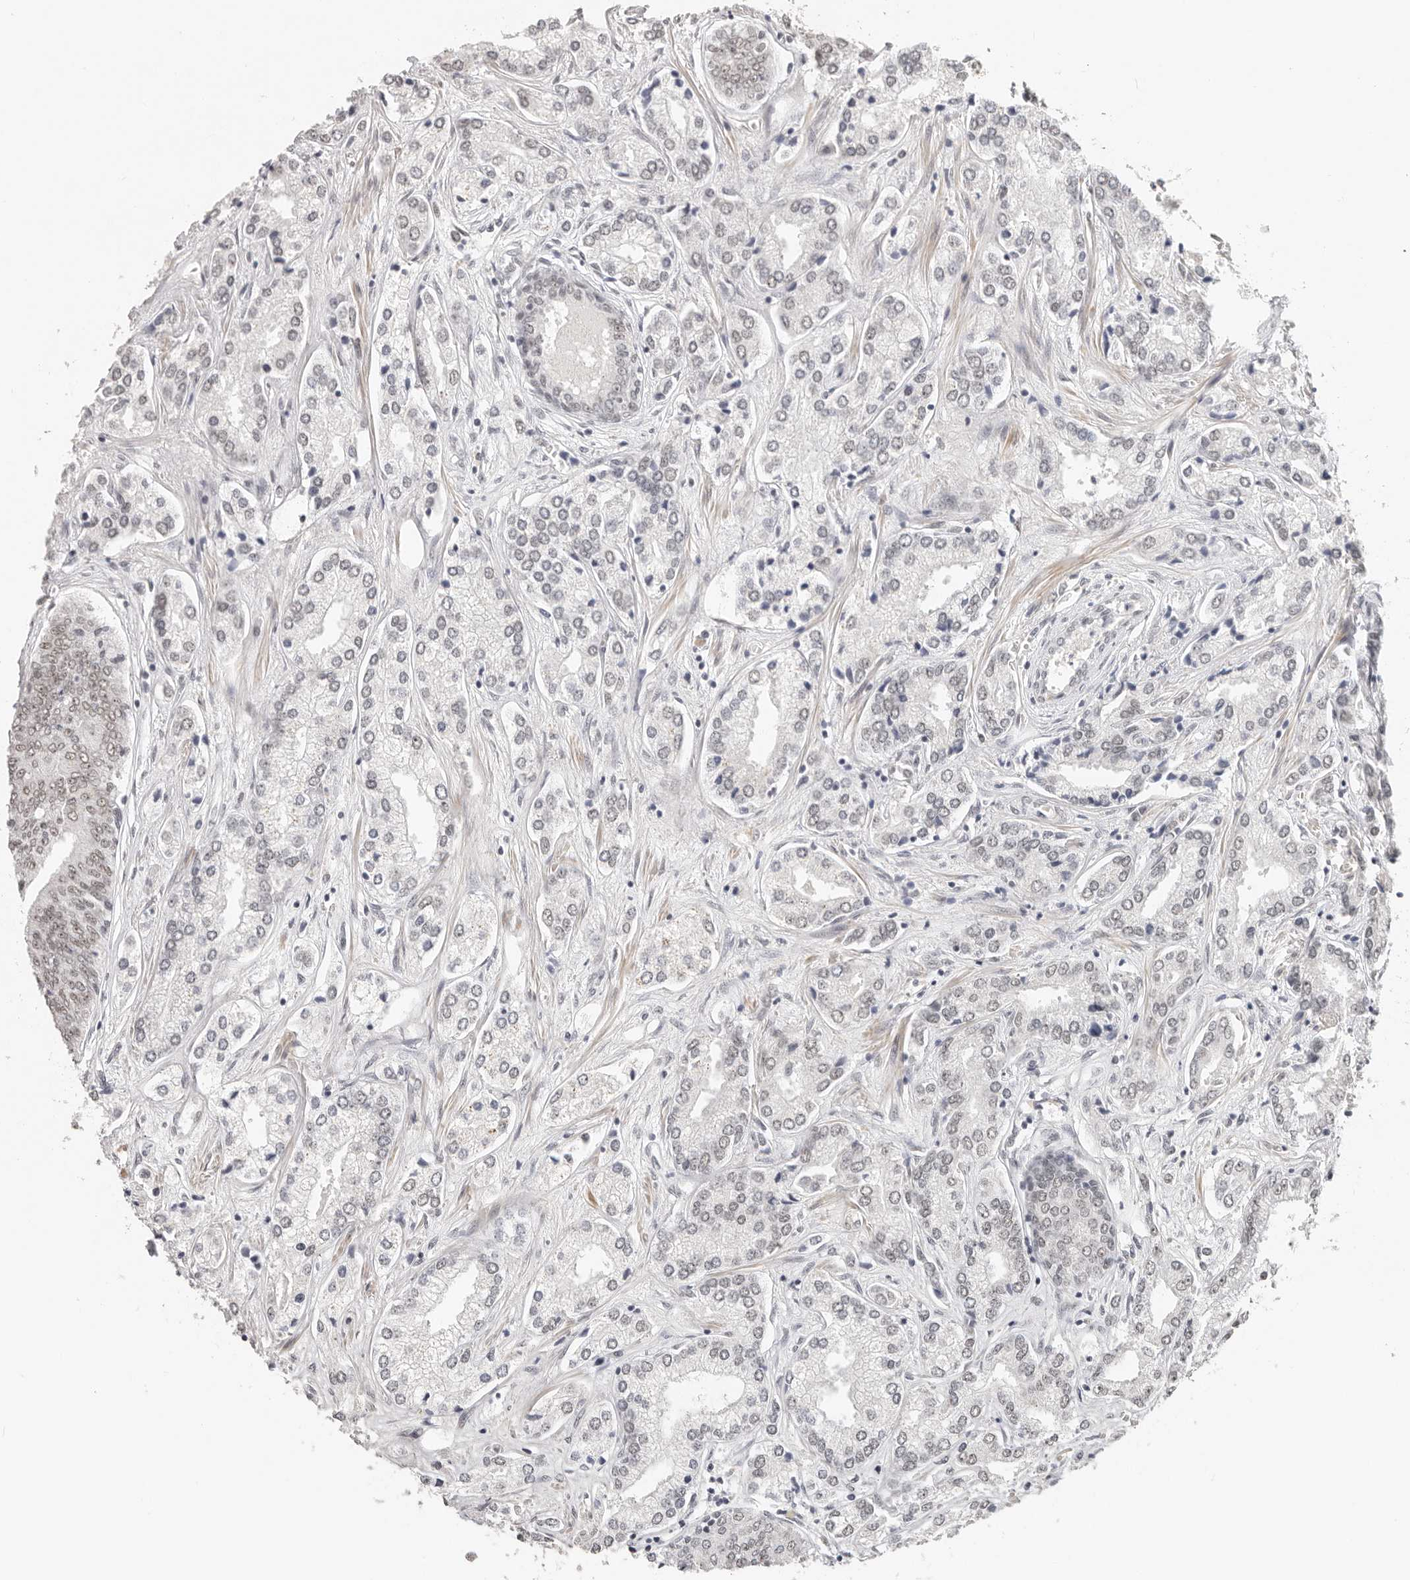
{"staining": {"intensity": "negative", "quantity": "none", "location": "none"}, "tissue": "prostate cancer", "cell_type": "Tumor cells", "image_type": "cancer", "snomed": [{"axis": "morphology", "description": "Adenocarcinoma, High grade"}, {"axis": "topography", "description": "Prostate"}], "caption": "Tumor cells show no significant expression in prostate cancer.", "gene": "LARP7", "patient": {"sex": "male", "age": 66}}